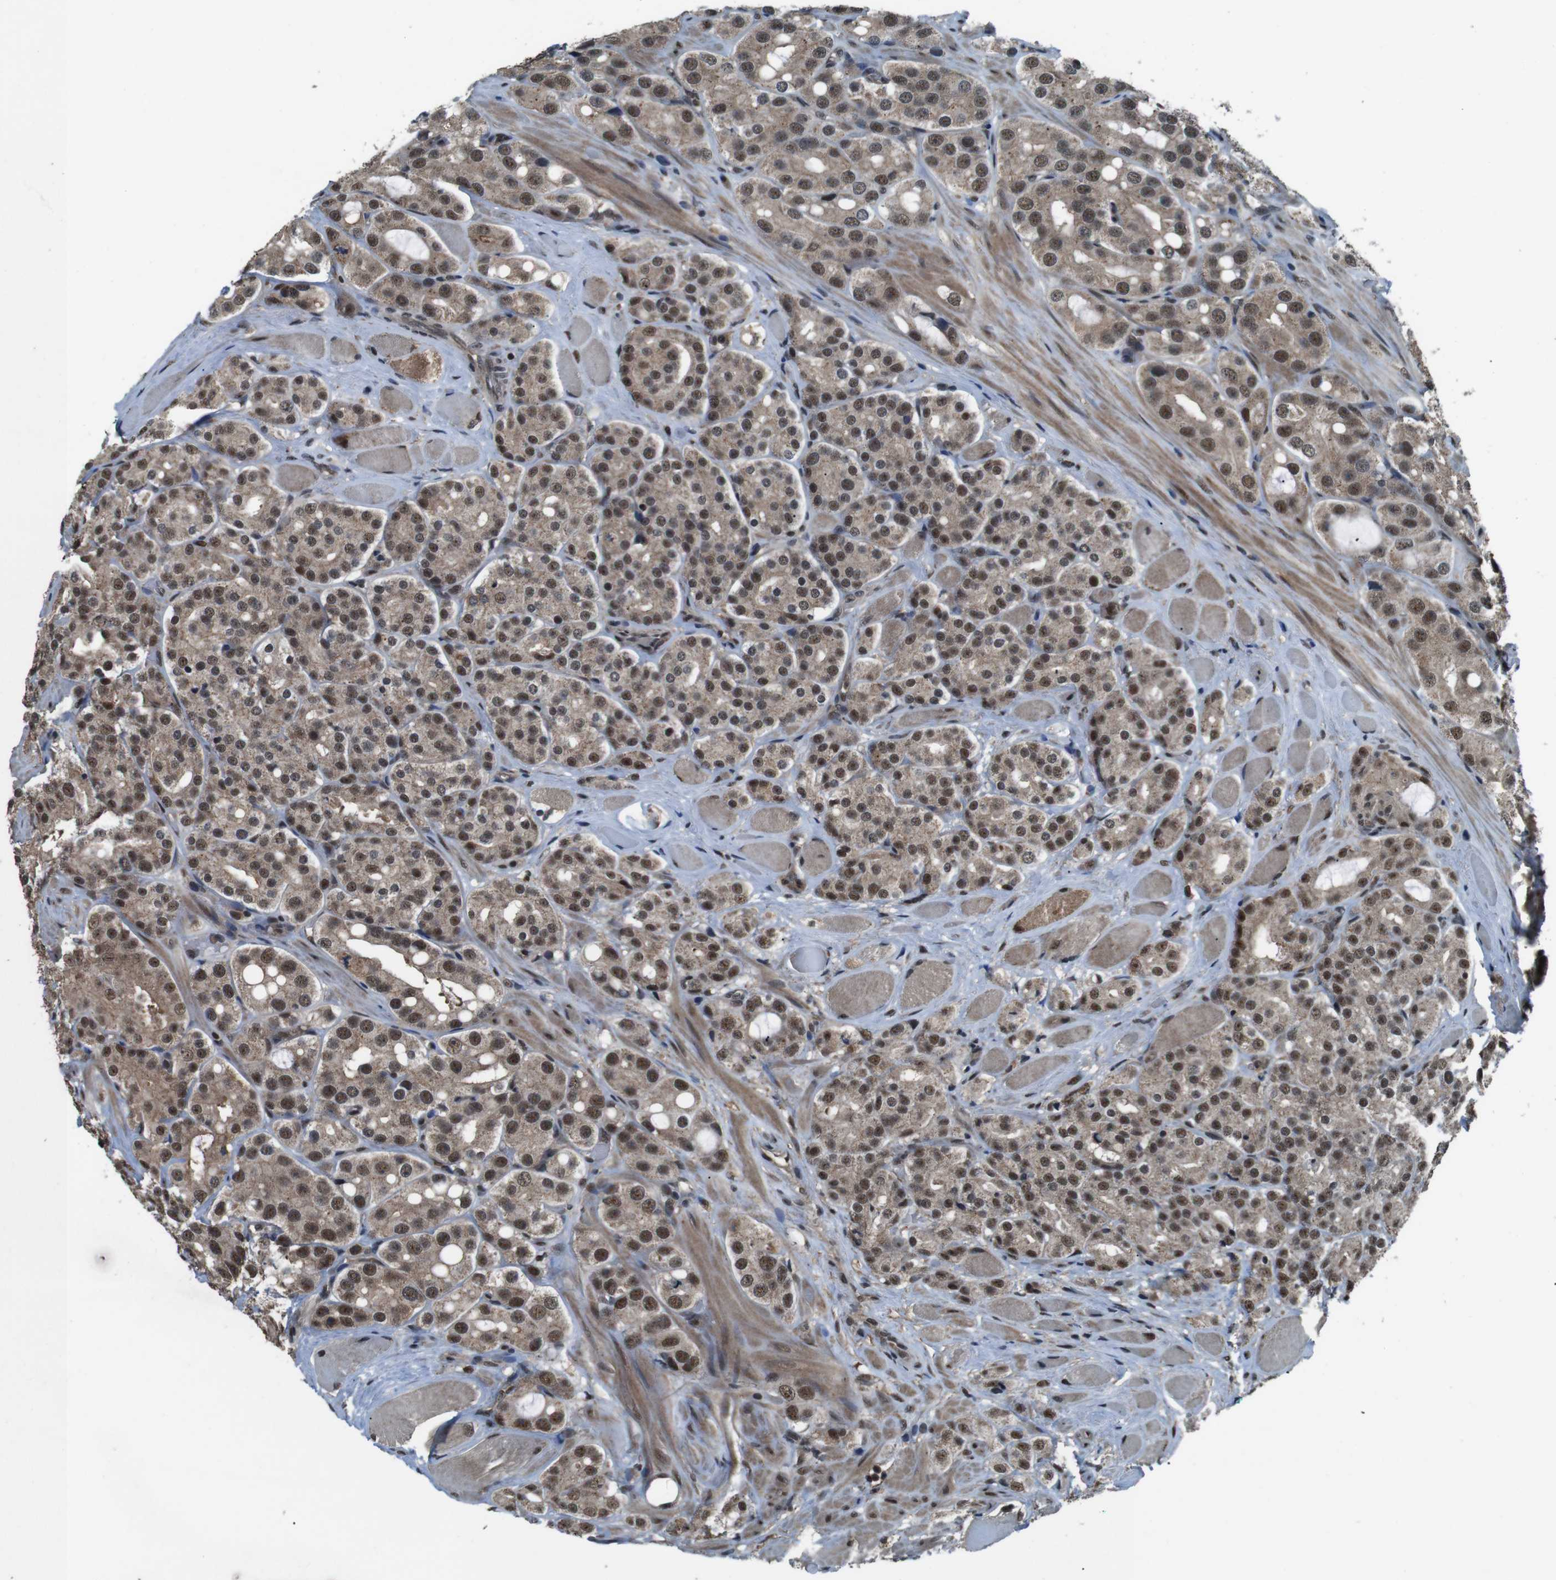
{"staining": {"intensity": "moderate", "quantity": ">75%", "location": "cytoplasmic/membranous,nuclear"}, "tissue": "prostate cancer", "cell_type": "Tumor cells", "image_type": "cancer", "snomed": [{"axis": "morphology", "description": "Adenocarcinoma, High grade"}, {"axis": "topography", "description": "Prostate"}], "caption": "IHC photomicrograph of prostate cancer (adenocarcinoma (high-grade)) stained for a protein (brown), which displays medium levels of moderate cytoplasmic/membranous and nuclear staining in approximately >75% of tumor cells.", "gene": "NR4A2", "patient": {"sex": "male", "age": 65}}